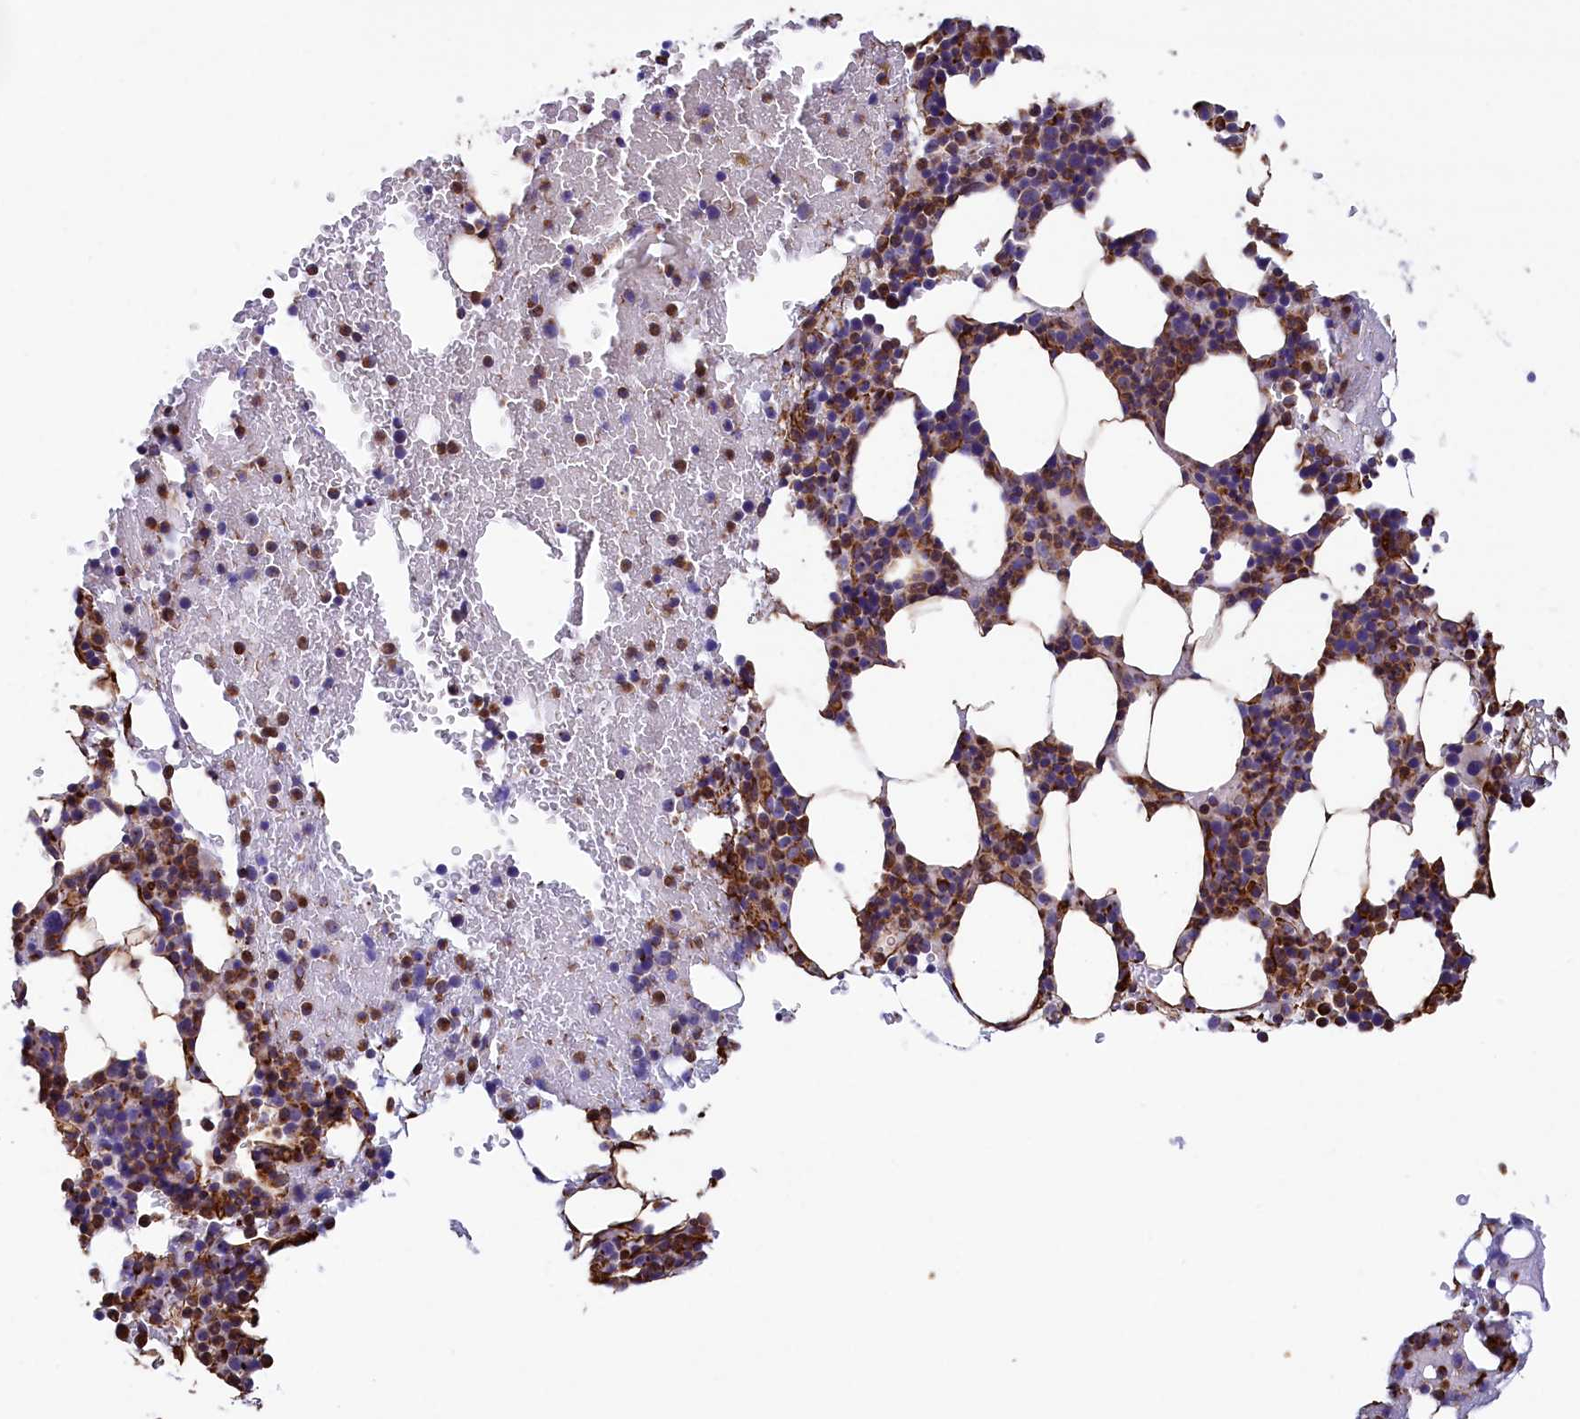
{"staining": {"intensity": "moderate", "quantity": "25%-75%", "location": "cytoplasmic/membranous"}, "tissue": "bone marrow", "cell_type": "Hematopoietic cells", "image_type": "normal", "snomed": [{"axis": "morphology", "description": "Normal tissue, NOS"}, {"axis": "topography", "description": "Bone marrow"}], "caption": "Normal bone marrow demonstrates moderate cytoplasmic/membranous staining in approximately 25%-75% of hematopoietic cells, visualized by immunohistochemistry.", "gene": "GATB", "patient": {"sex": "male", "age": 41}}